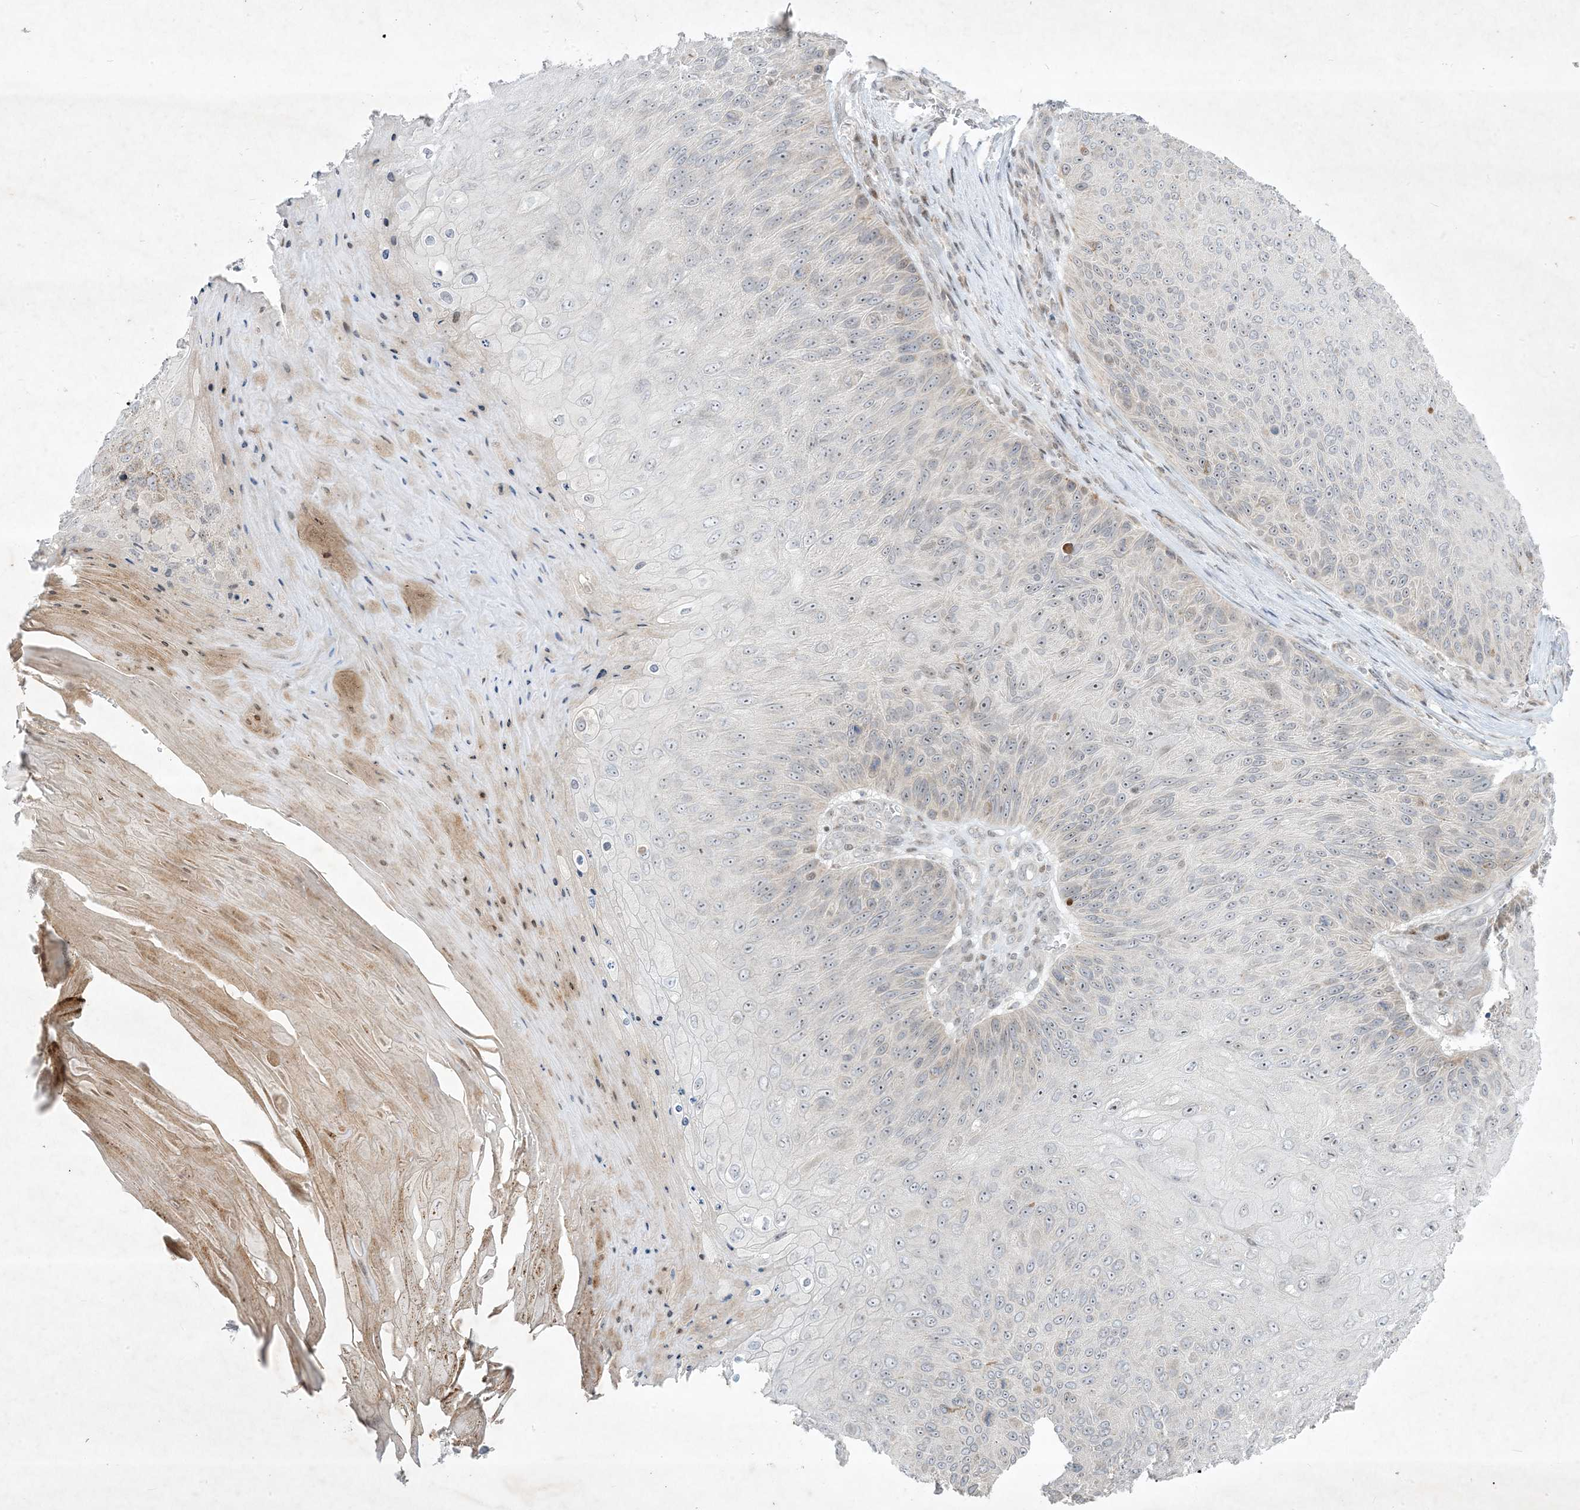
{"staining": {"intensity": "negative", "quantity": "none", "location": "none"}, "tissue": "skin cancer", "cell_type": "Tumor cells", "image_type": "cancer", "snomed": [{"axis": "morphology", "description": "Squamous cell carcinoma, NOS"}, {"axis": "topography", "description": "Skin"}], "caption": "An image of skin cancer (squamous cell carcinoma) stained for a protein exhibits no brown staining in tumor cells.", "gene": "SOGA3", "patient": {"sex": "female", "age": 88}}